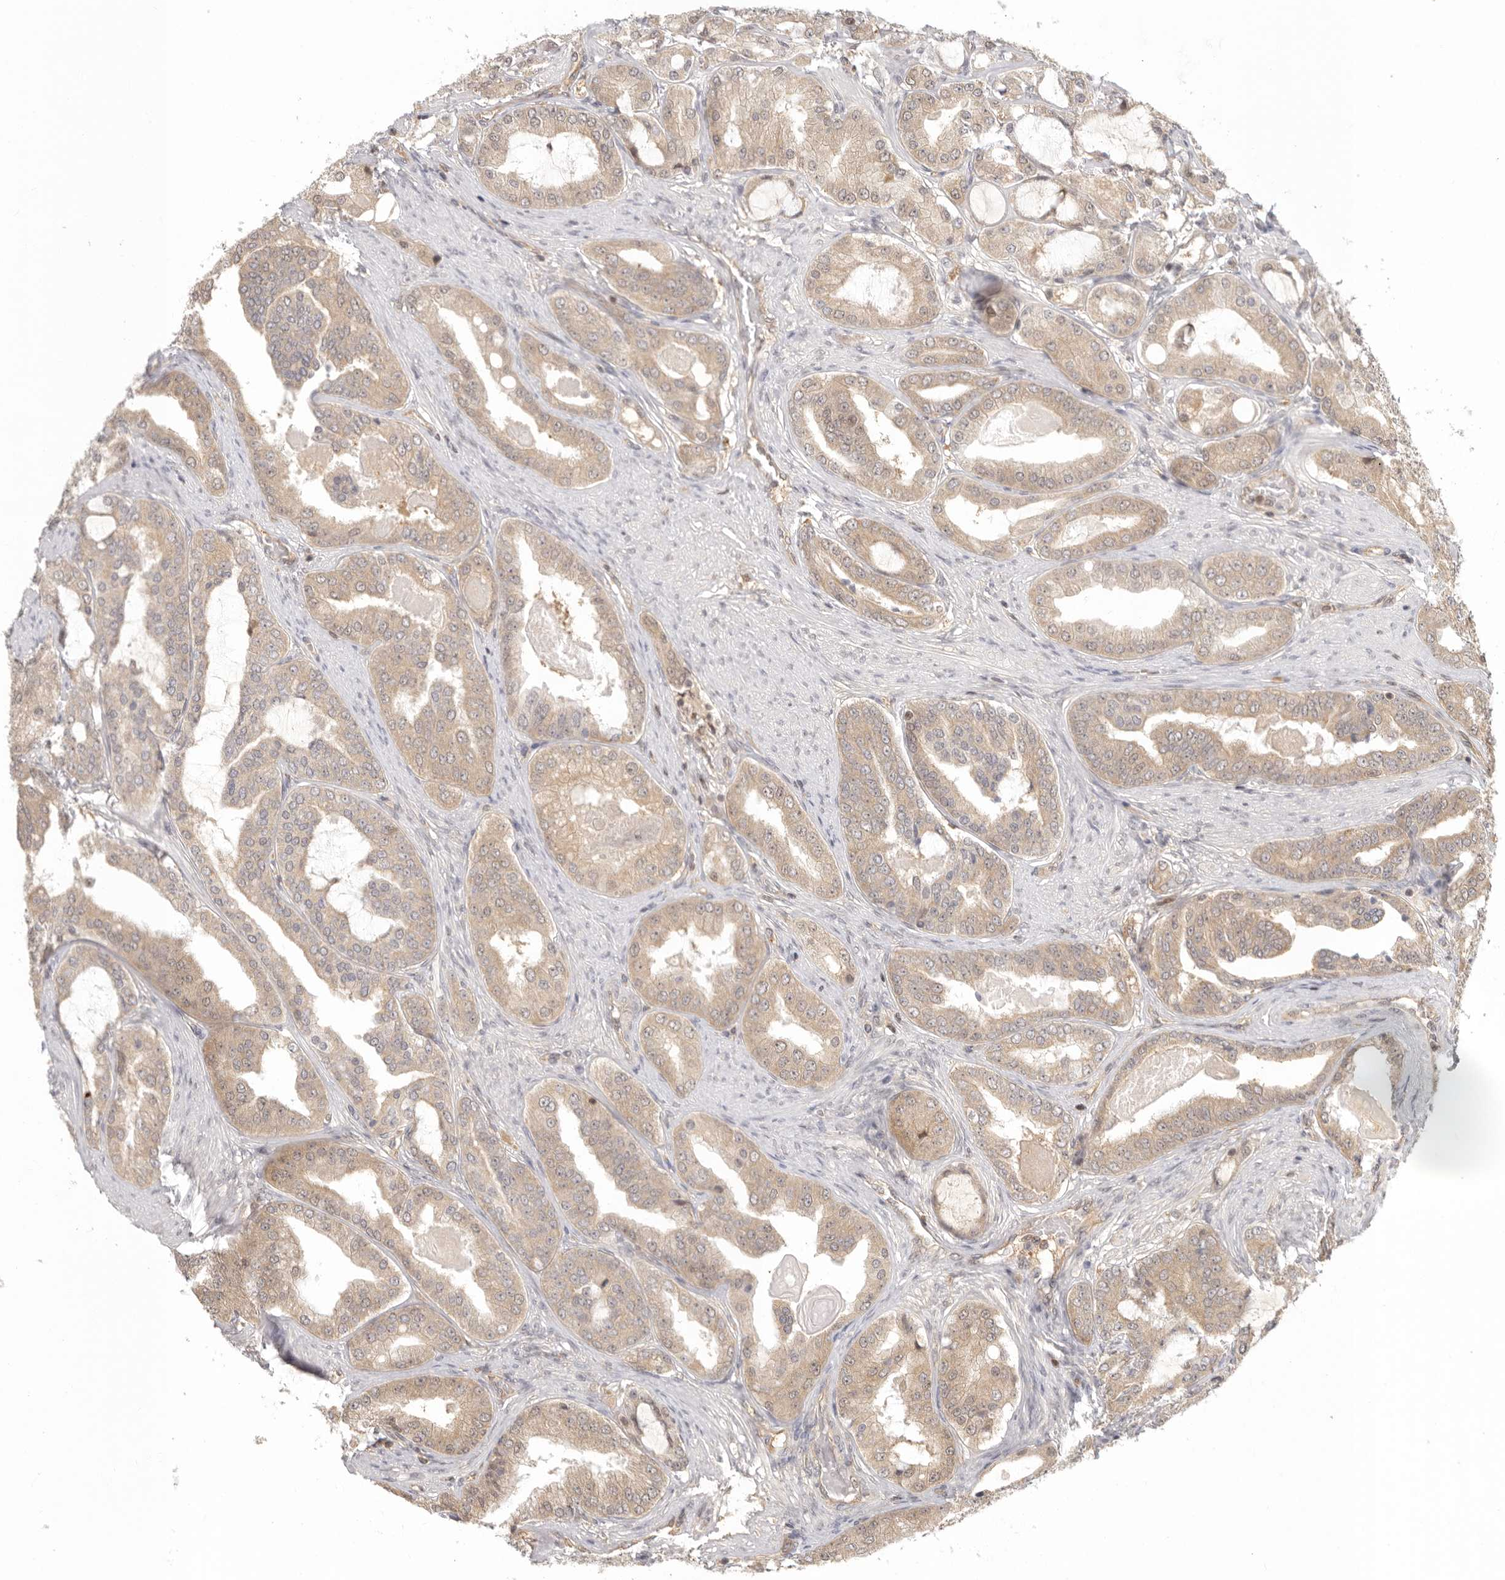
{"staining": {"intensity": "weak", "quantity": ">75%", "location": "cytoplasmic/membranous"}, "tissue": "prostate cancer", "cell_type": "Tumor cells", "image_type": "cancer", "snomed": [{"axis": "morphology", "description": "Adenocarcinoma, High grade"}, {"axis": "topography", "description": "Prostate"}], "caption": "Immunohistochemical staining of high-grade adenocarcinoma (prostate) displays low levels of weak cytoplasmic/membranous protein expression in approximately >75% of tumor cells.", "gene": "PSMA5", "patient": {"sex": "male", "age": 60}}